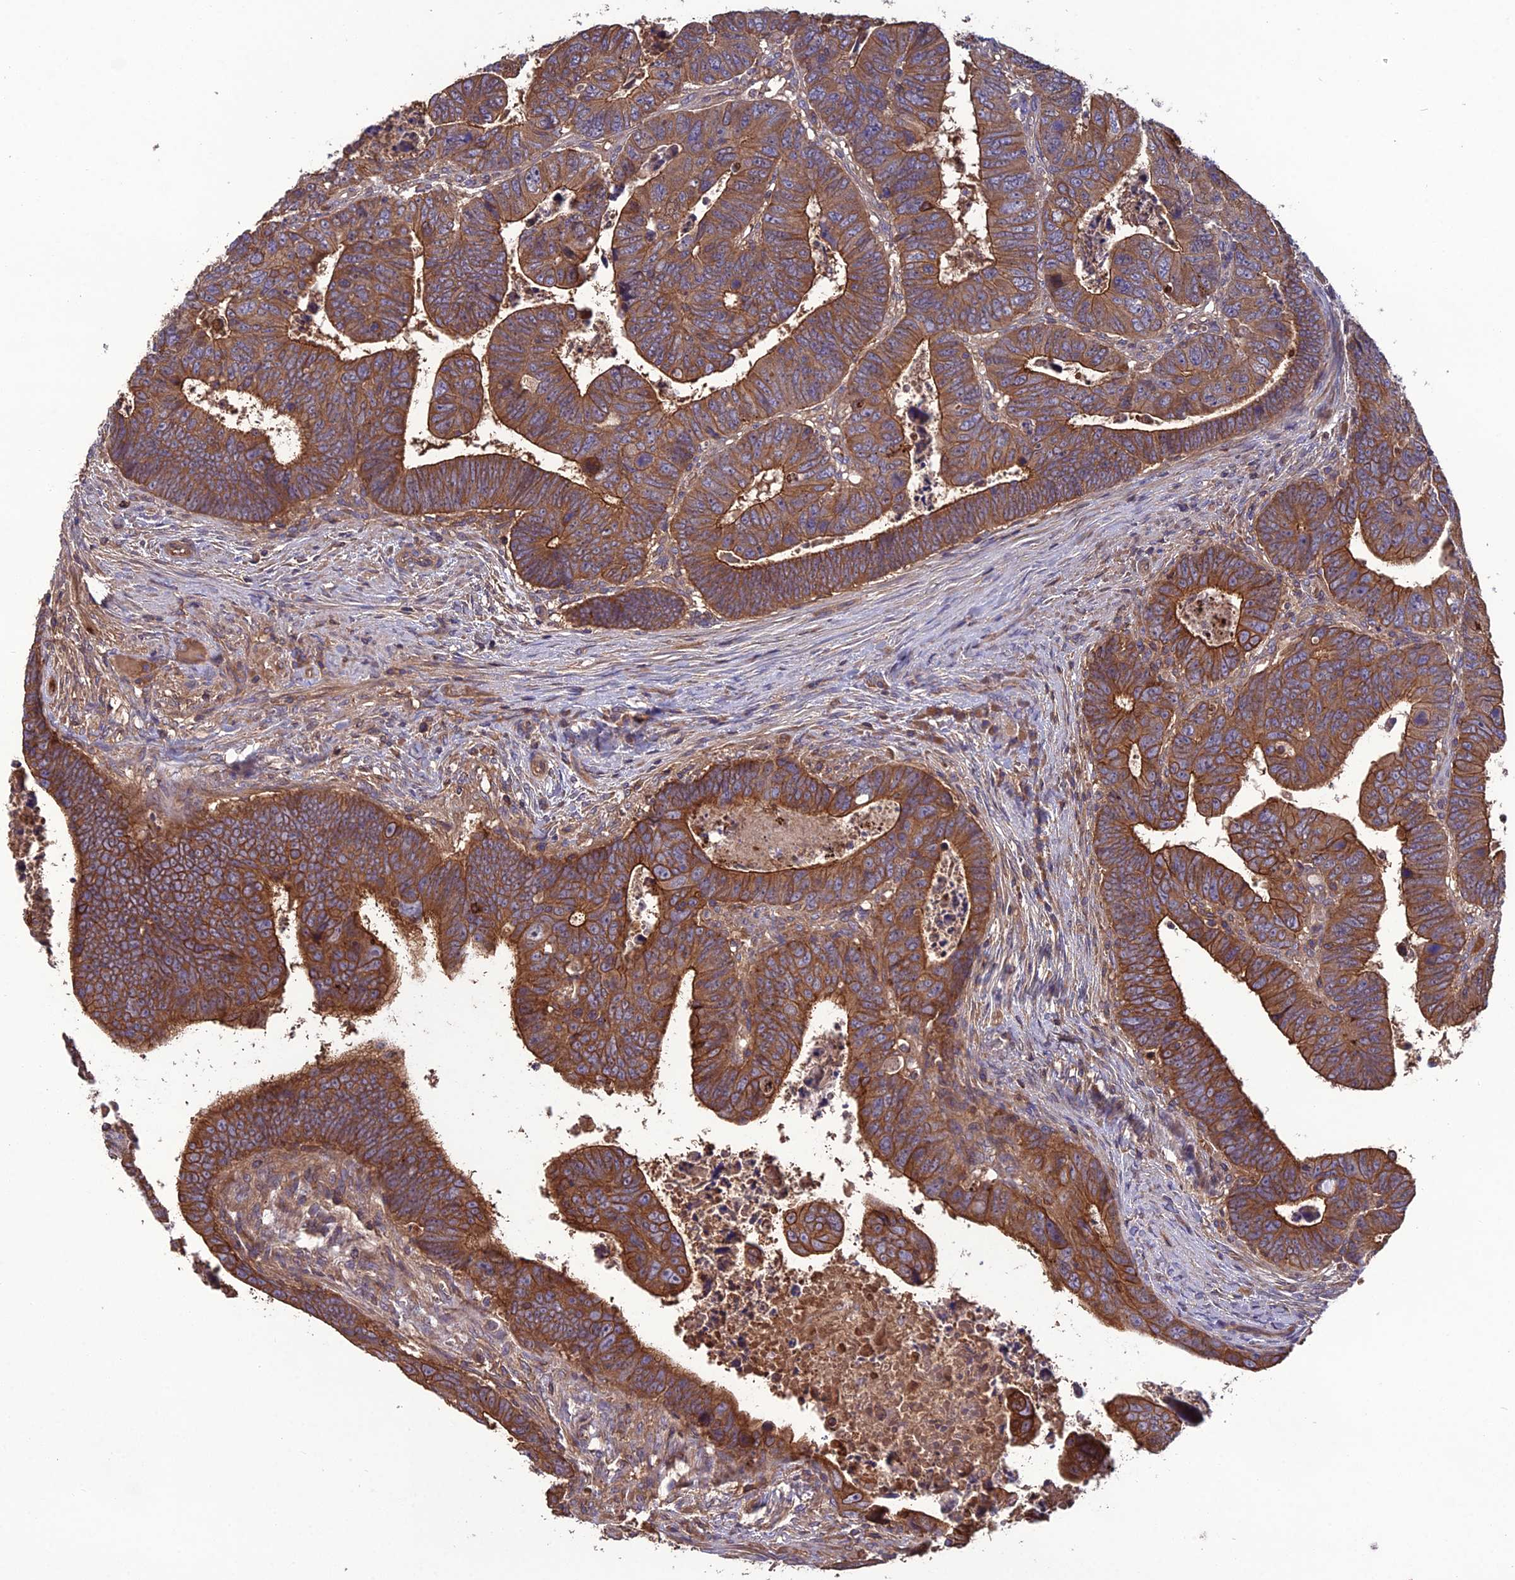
{"staining": {"intensity": "strong", "quantity": ">75%", "location": "cytoplasmic/membranous"}, "tissue": "colorectal cancer", "cell_type": "Tumor cells", "image_type": "cancer", "snomed": [{"axis": "morphology", "description": "Normal tissue, NOS"}, {"axis": "morphology", "description": "Adenocarcinoma, NOS"}, {"axis": "topography", "description": "Rectum"}], "caption": "A micrograph of human colorectal cancer stained for a protein exhibits strong cytoplasmic/membranous brown staining in tumor cells. Ihc stains the protein in brown and the nuclei are stained blue.", "gene": "GALR2", "patient": {"sex": "female", "age": 65}}